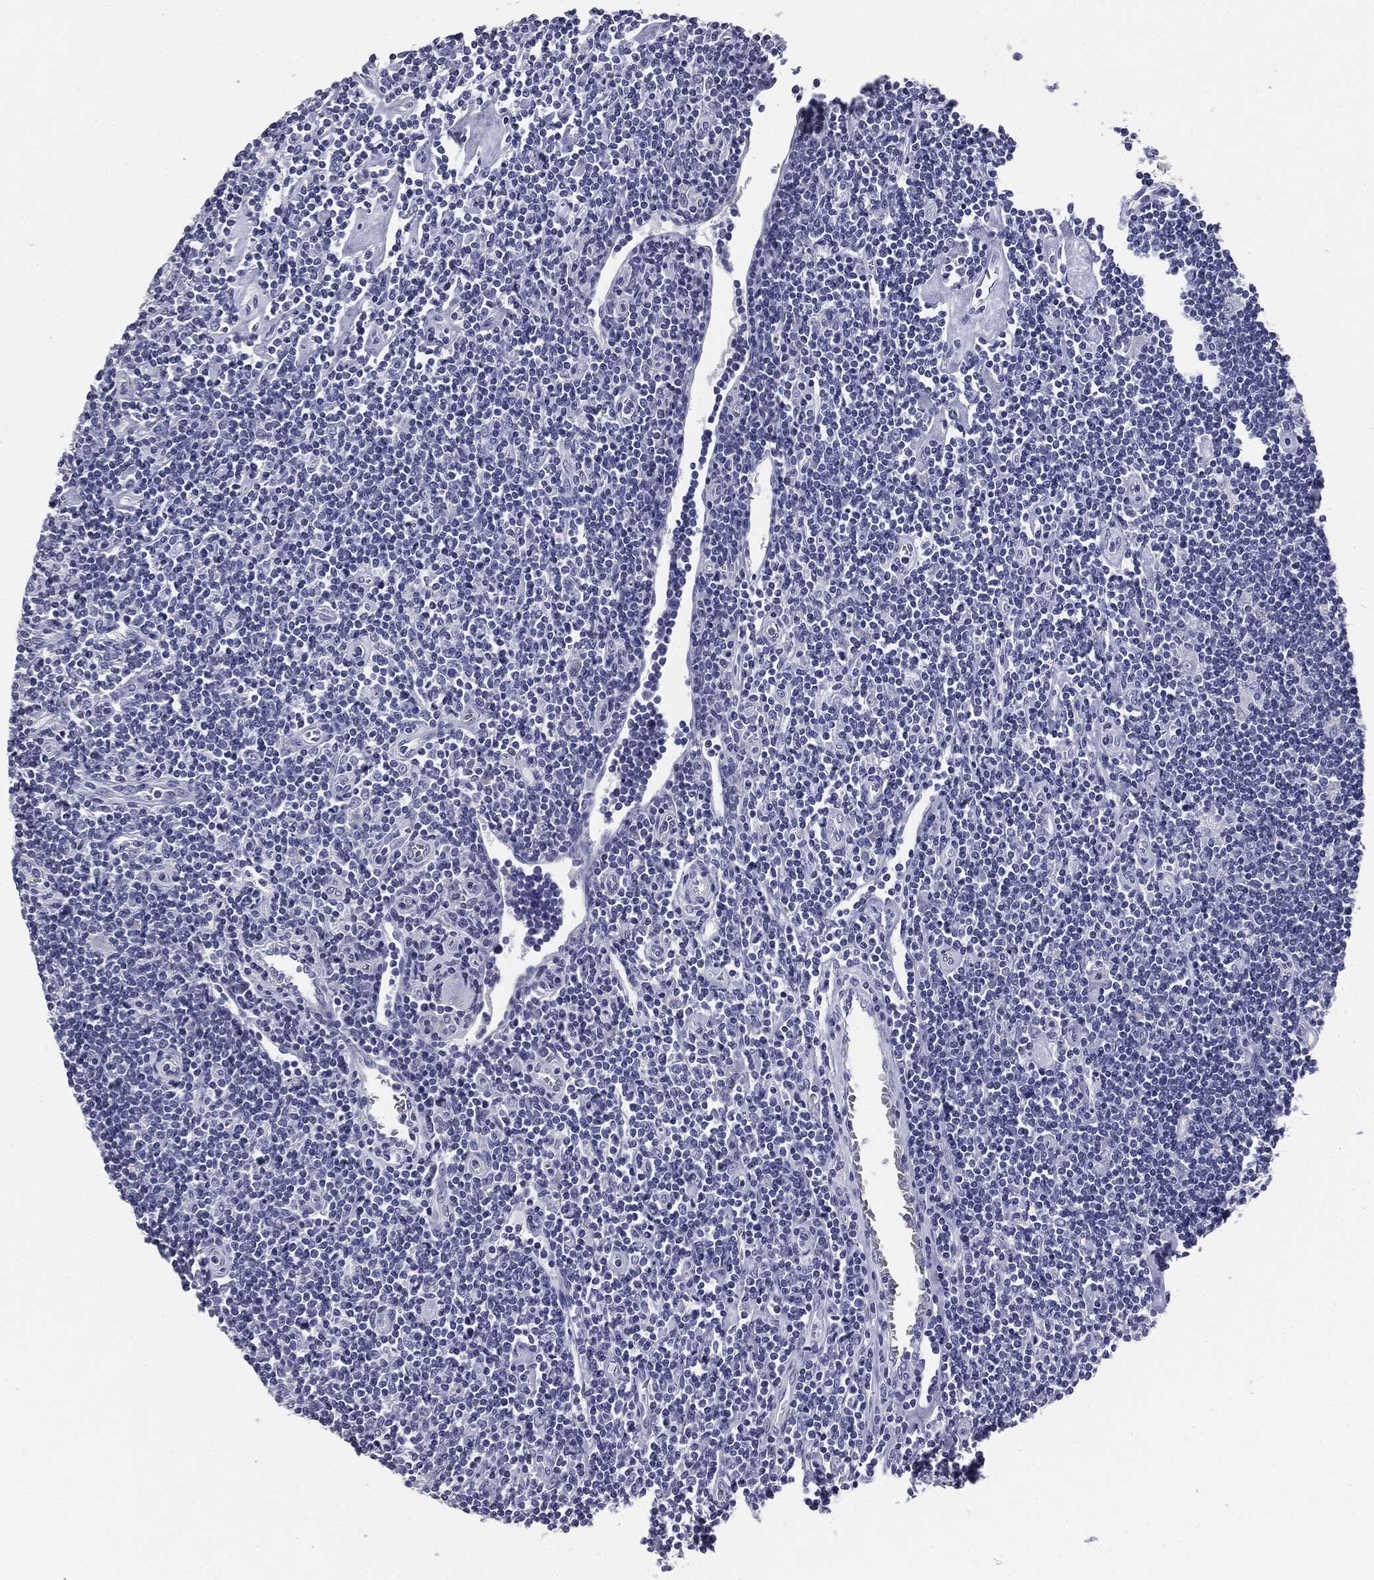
{"staining": {"intensity": "negative", "quantity": "none", "location": "none"}, "tissue": "lymphoma", "cell_type": "Tumor cells", "image_type": "cancer", "snomed": [{"axis": "morphology", "description": "Hodgkin's disease, NOS"}, {"axis": "topography", "description": "Lymph node"}], "caption": "High power microscopy photomicrograph of an IHC photomicrograph of lymphoma, revealing no significant positivity in tumor cells. Nuclei are stained in blue.", "gene": "AFP", "patient": {"sex": "male", "age": 40}}